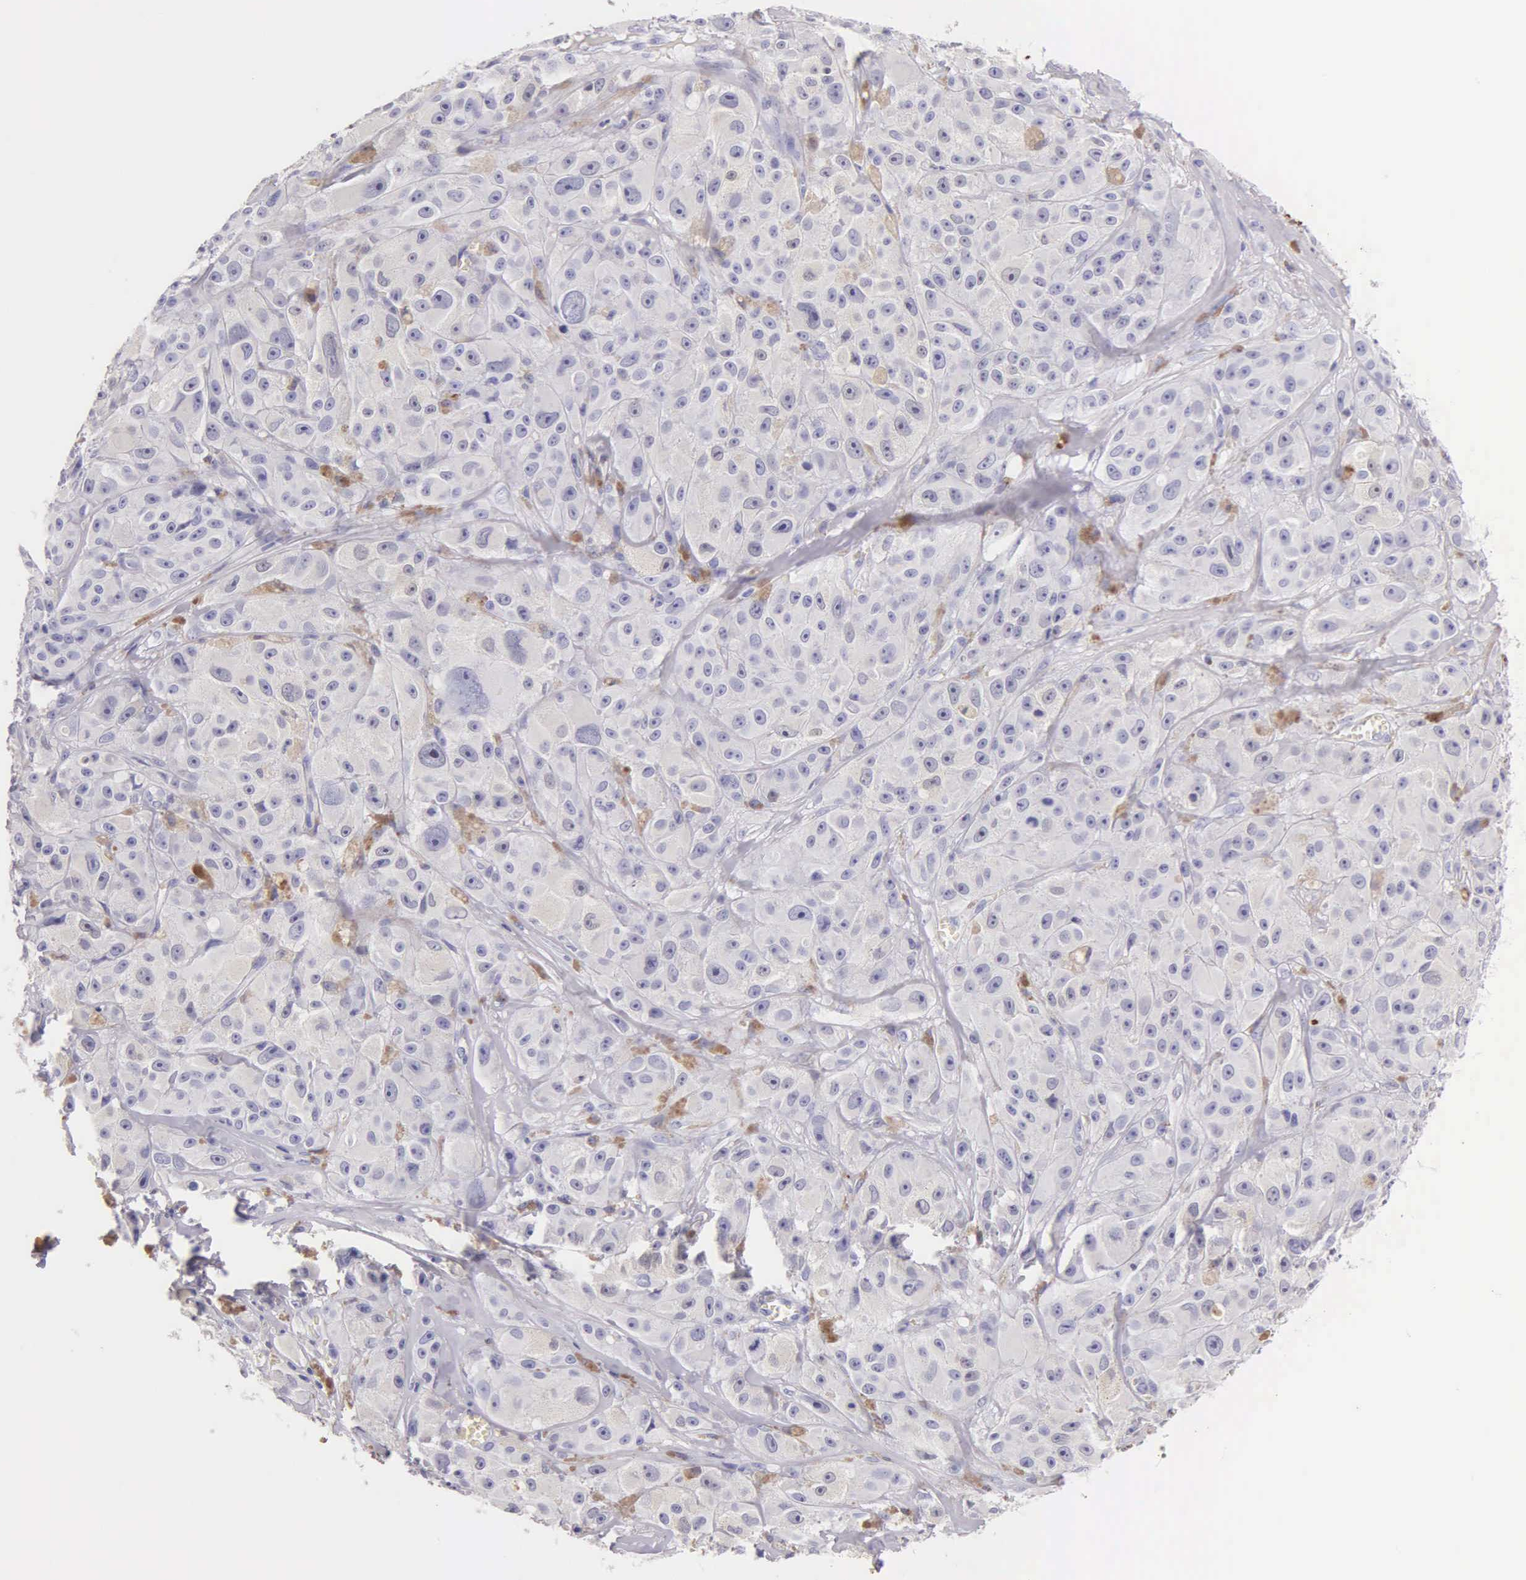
{"staining": {"intensity": "negative", "quantity": "none", "location": "none"}, "tissue": "melanoma", "cell_type": "Tumor cells", "image_type": "cancer", "snomed": [{"axis": "morphology", "description": "Malignant melanoma, NOS"}, {"axis": "topography", "description": "Skin"}], "caption": "Melanoma stained for a protein using IHC exhibits no positivity tumor cells.", "gene": "KRT17", "patient": {"sex": "male", "age": 56}}